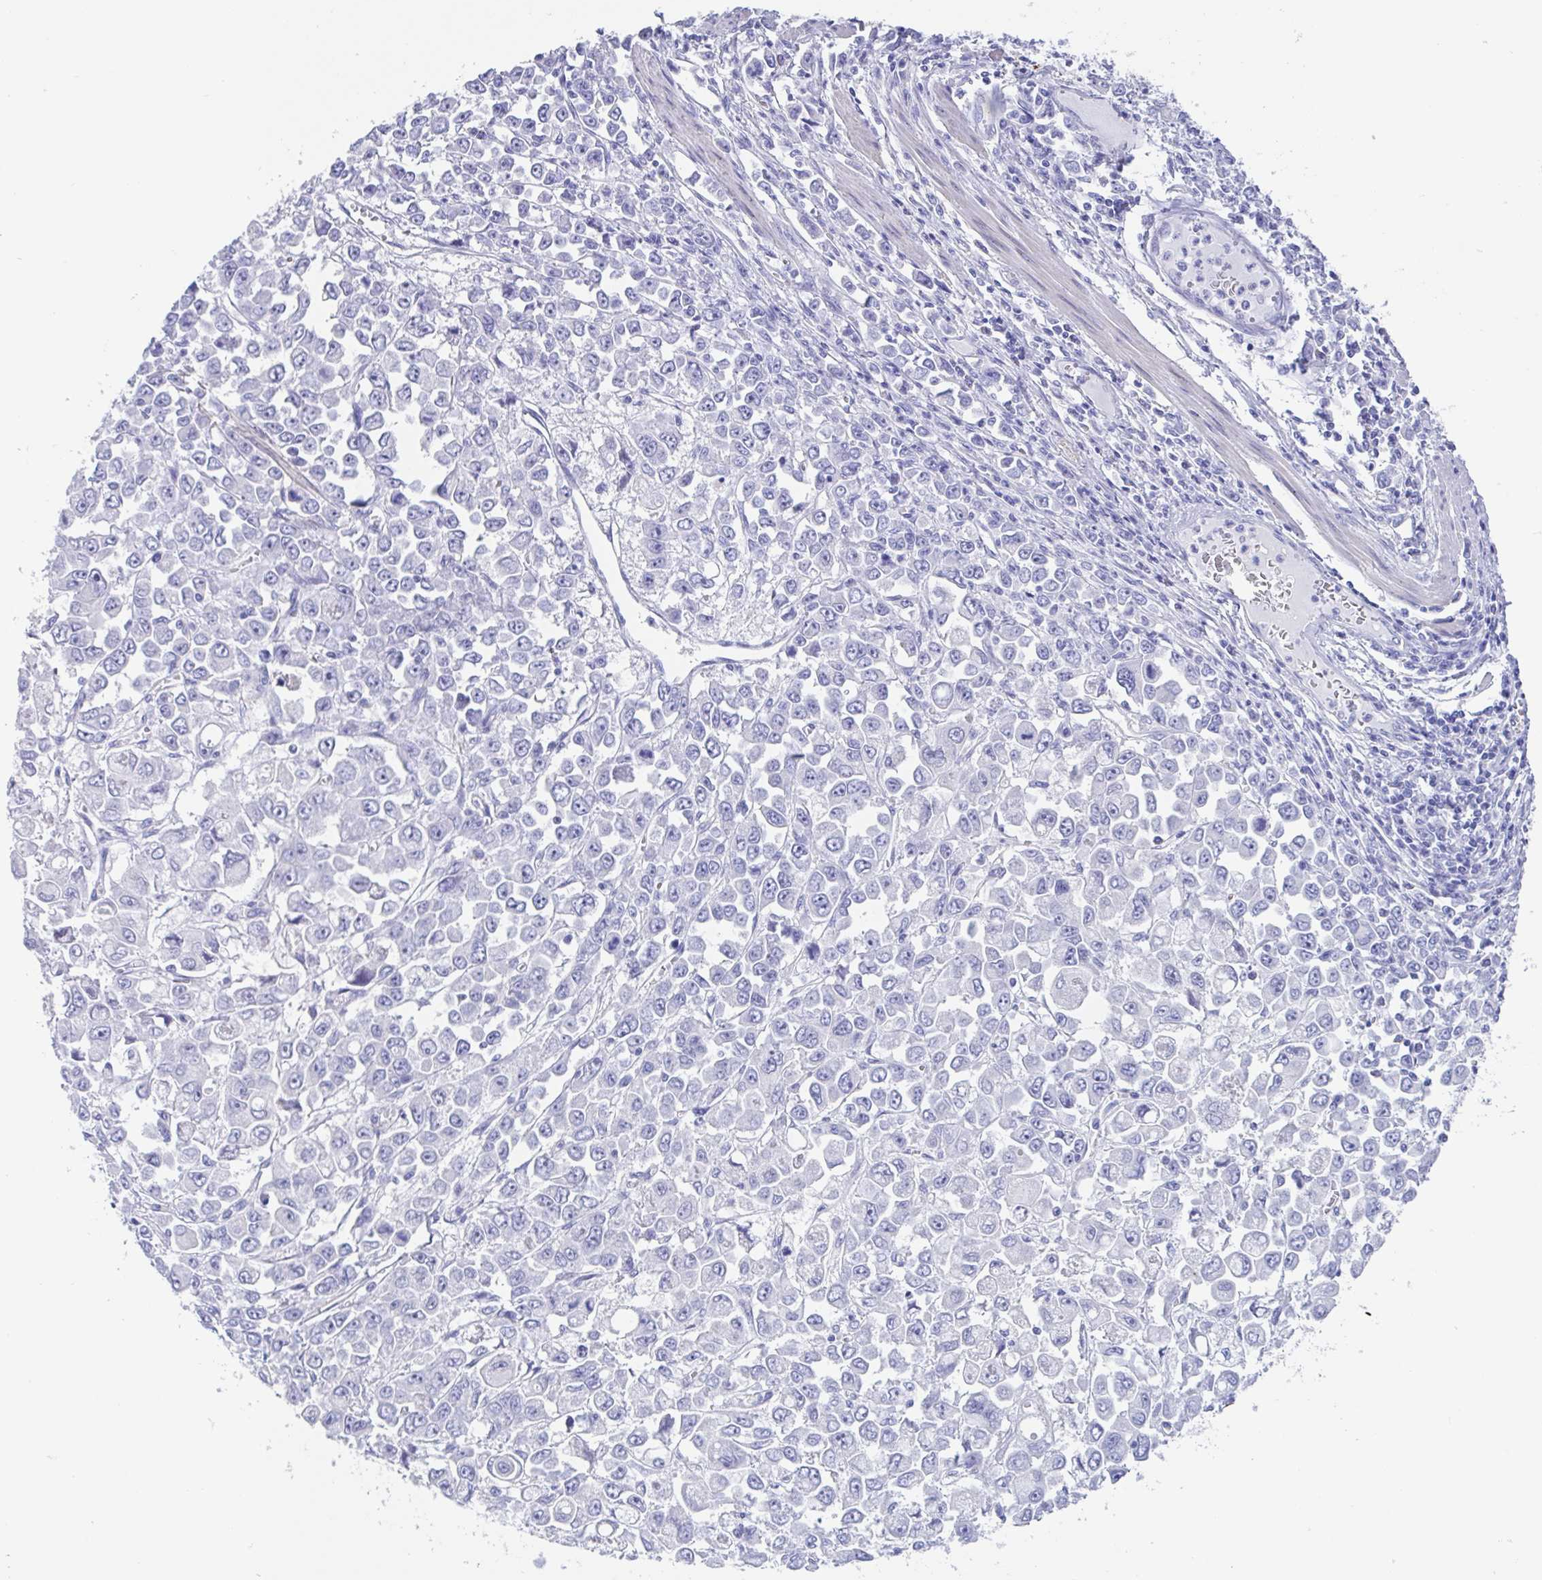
{"staining": {"intensity": "negative", "quantity": "none", "location": "none"}, "tissue": "stomach cancer", "cell_type": "Tumor cells", "image_type": "cancer", "snomed": [{"axis": "morphology", "description": "Adenocarcinoma, NOS"}, {"axis": "topography", "description": "Stomach, upper"}], "caption": "DAB immunohistochemical staining of human adenocarcinoma (stomach) reveals no significant expression in tumor cells. The staining was performed using DAB to visualize the protein expression in brown, while the nuclei were stained in blue with hematoxylin (Magnification: 20x).", "gene": "MUCL3", "patient": {"sex": "male", "age": 70}}